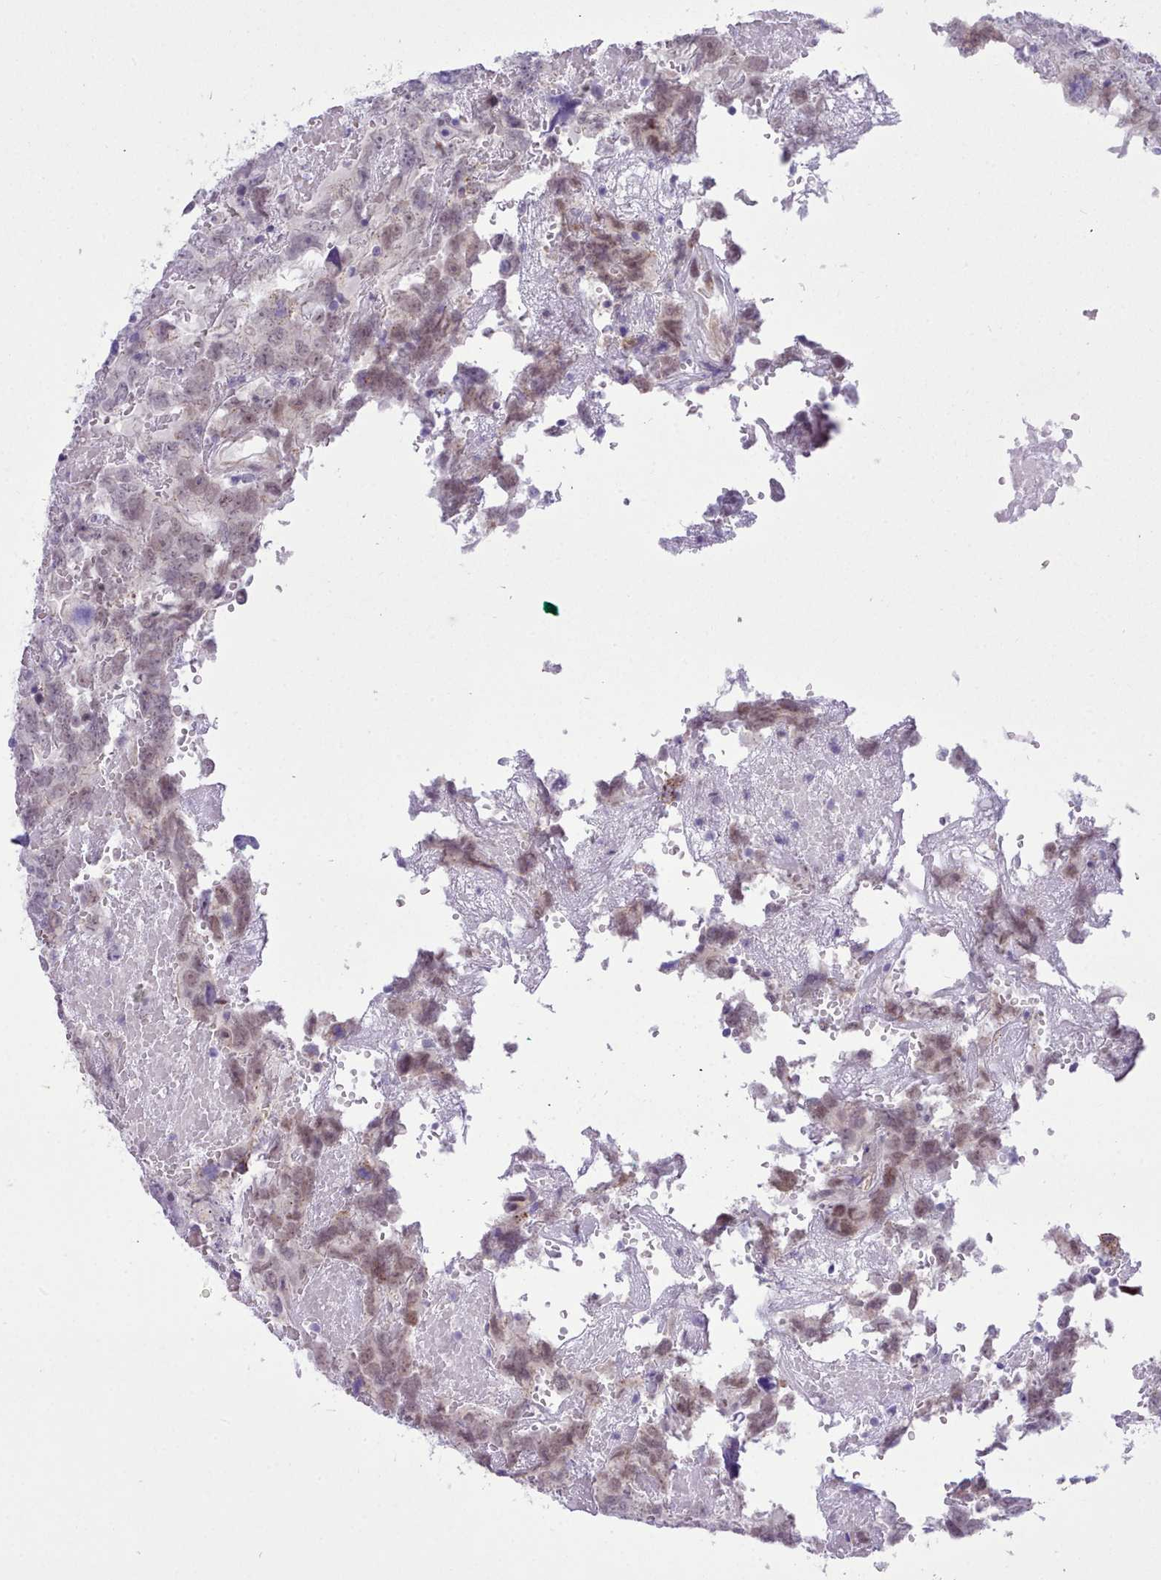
{"staining": {"intensity": "moderate", "quantity": ">75%", "location": "nuclear"}, "tissue": "testis cancer", "cell_type": "Tumor cells", "image_type": "cancer", "snomed": [{"axis": "morphology", "description": "Carcinoma, Embryonal, NOS"}, {"axis": "topography", "description": "Testis"}], "caption": "The immunohistochemical stain highlights moderate nuclear positivity in tumor cells of testis cancer tissue.", "gene": "LRRC37A", "patient": {"sex": "male", "age": 45}}